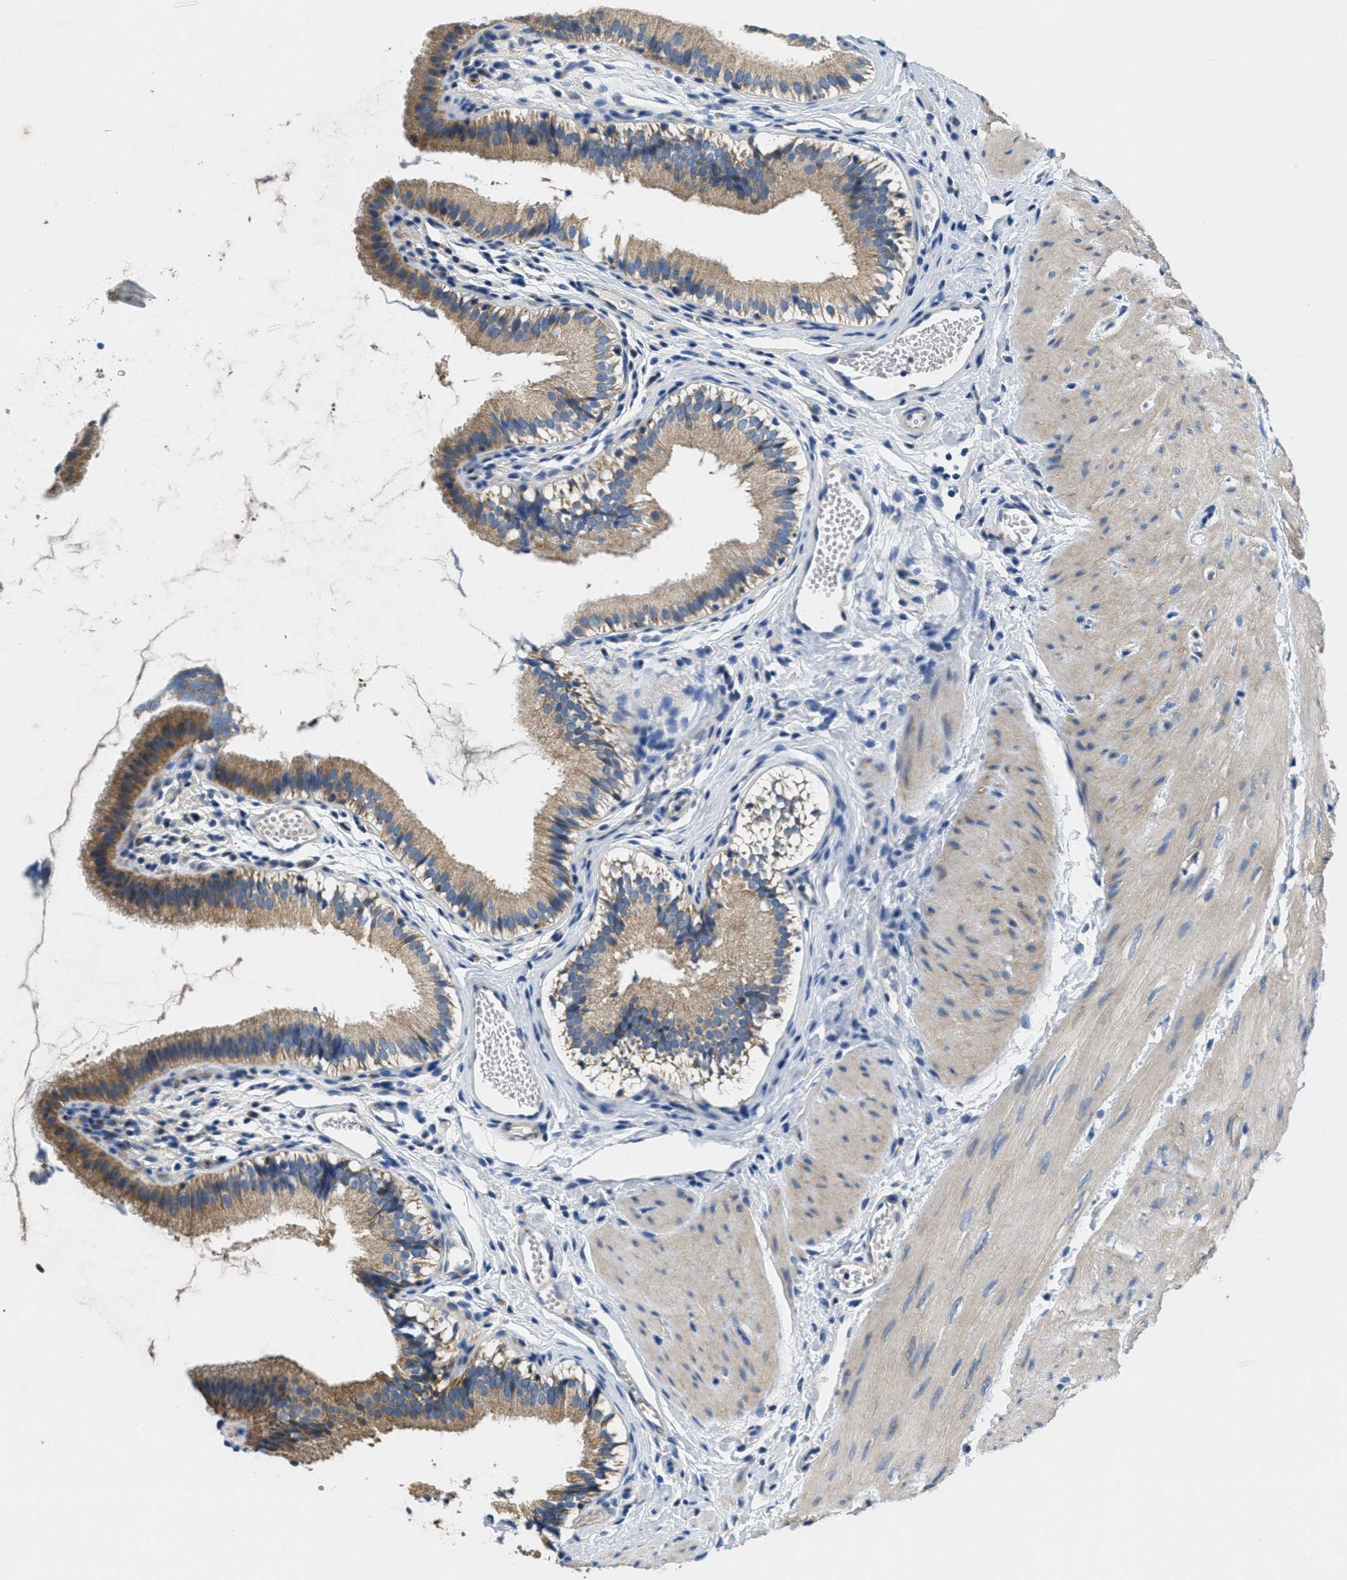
{"staining": {"intensity": "moderate", "quantity": ">75%", "location": "cytoplasmic/membranous"}, "tissue": "gallbladder", "cell_type": "Glandular cells", "image_type": "normal", "snomed": [{"axis": "morphology", "description": "Normal tissue, NOS"}, {"axis": "topography", "description": "Gallbladder"}], "caption": "Protein staining of unremarkable gallbladder reveals moderate cytoplasmic/membranous positivity in about >75% of glandular cells. Using DAB (brown) and hematoxylin (blue) stains, captured at high magnification using brightfield microscopy.", "gene": "TOMM70", "patient": {"sex": "female", "age": 26}}